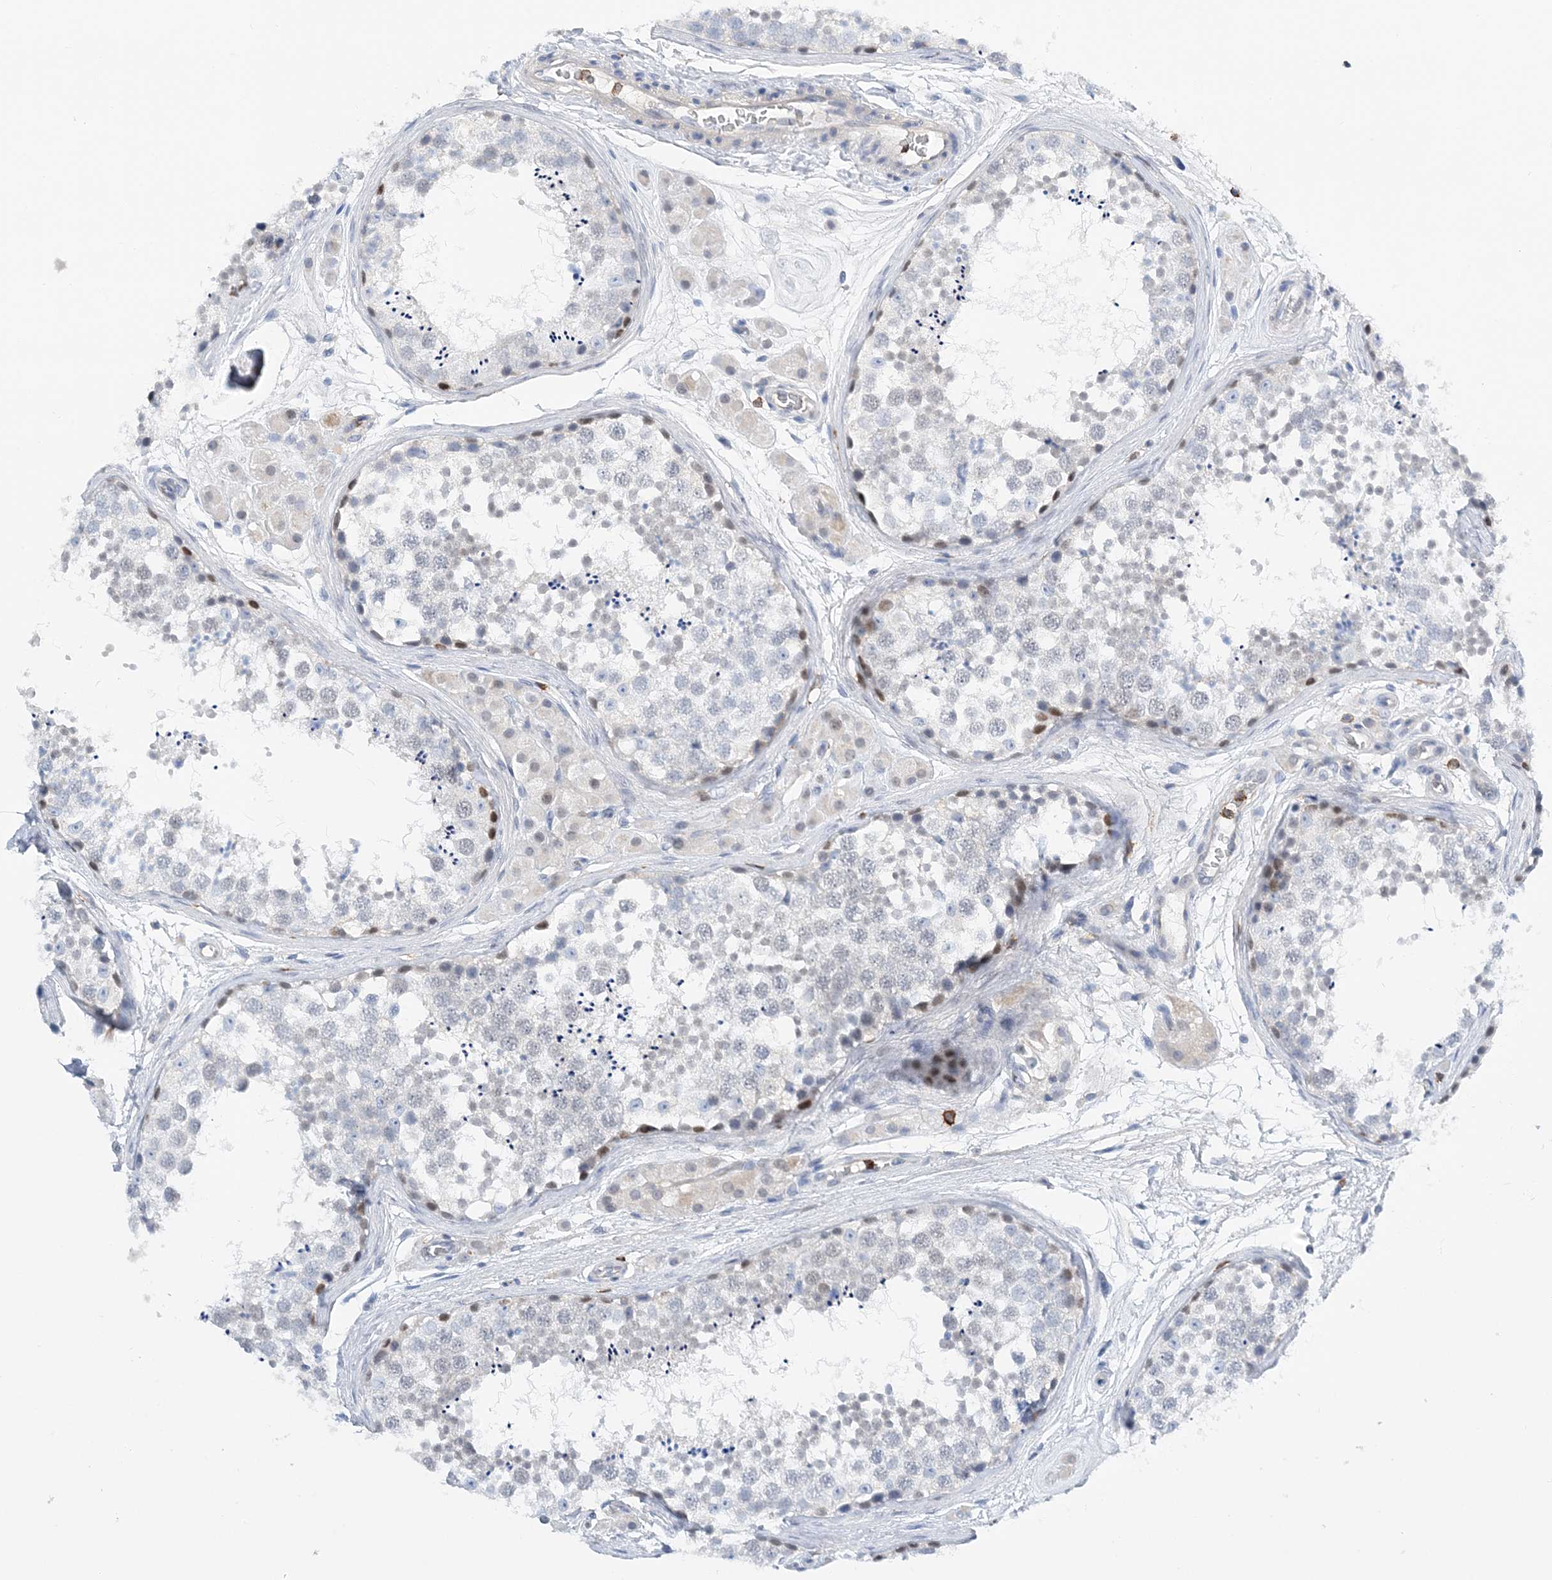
{"staining": {"intensity": "moderate", "quantity": "<25%", "location": "nuclear"}, "tissue": "testis", "cell_type": "Cells in seminiferous ducts", "image_type": "normal", "snomed": [{"axis": "morphology", "description": "Normal tissue, NOS"}, {"axis": "topography", "description": "Testis"}], "caption": "IHC of benign human testis exhibits low levels of moderate nuclear staining in approximately <25% of cells in seminiferous ducts.", "gene": "PRMT9", "patient": {"sex": "male", "age": 56}}